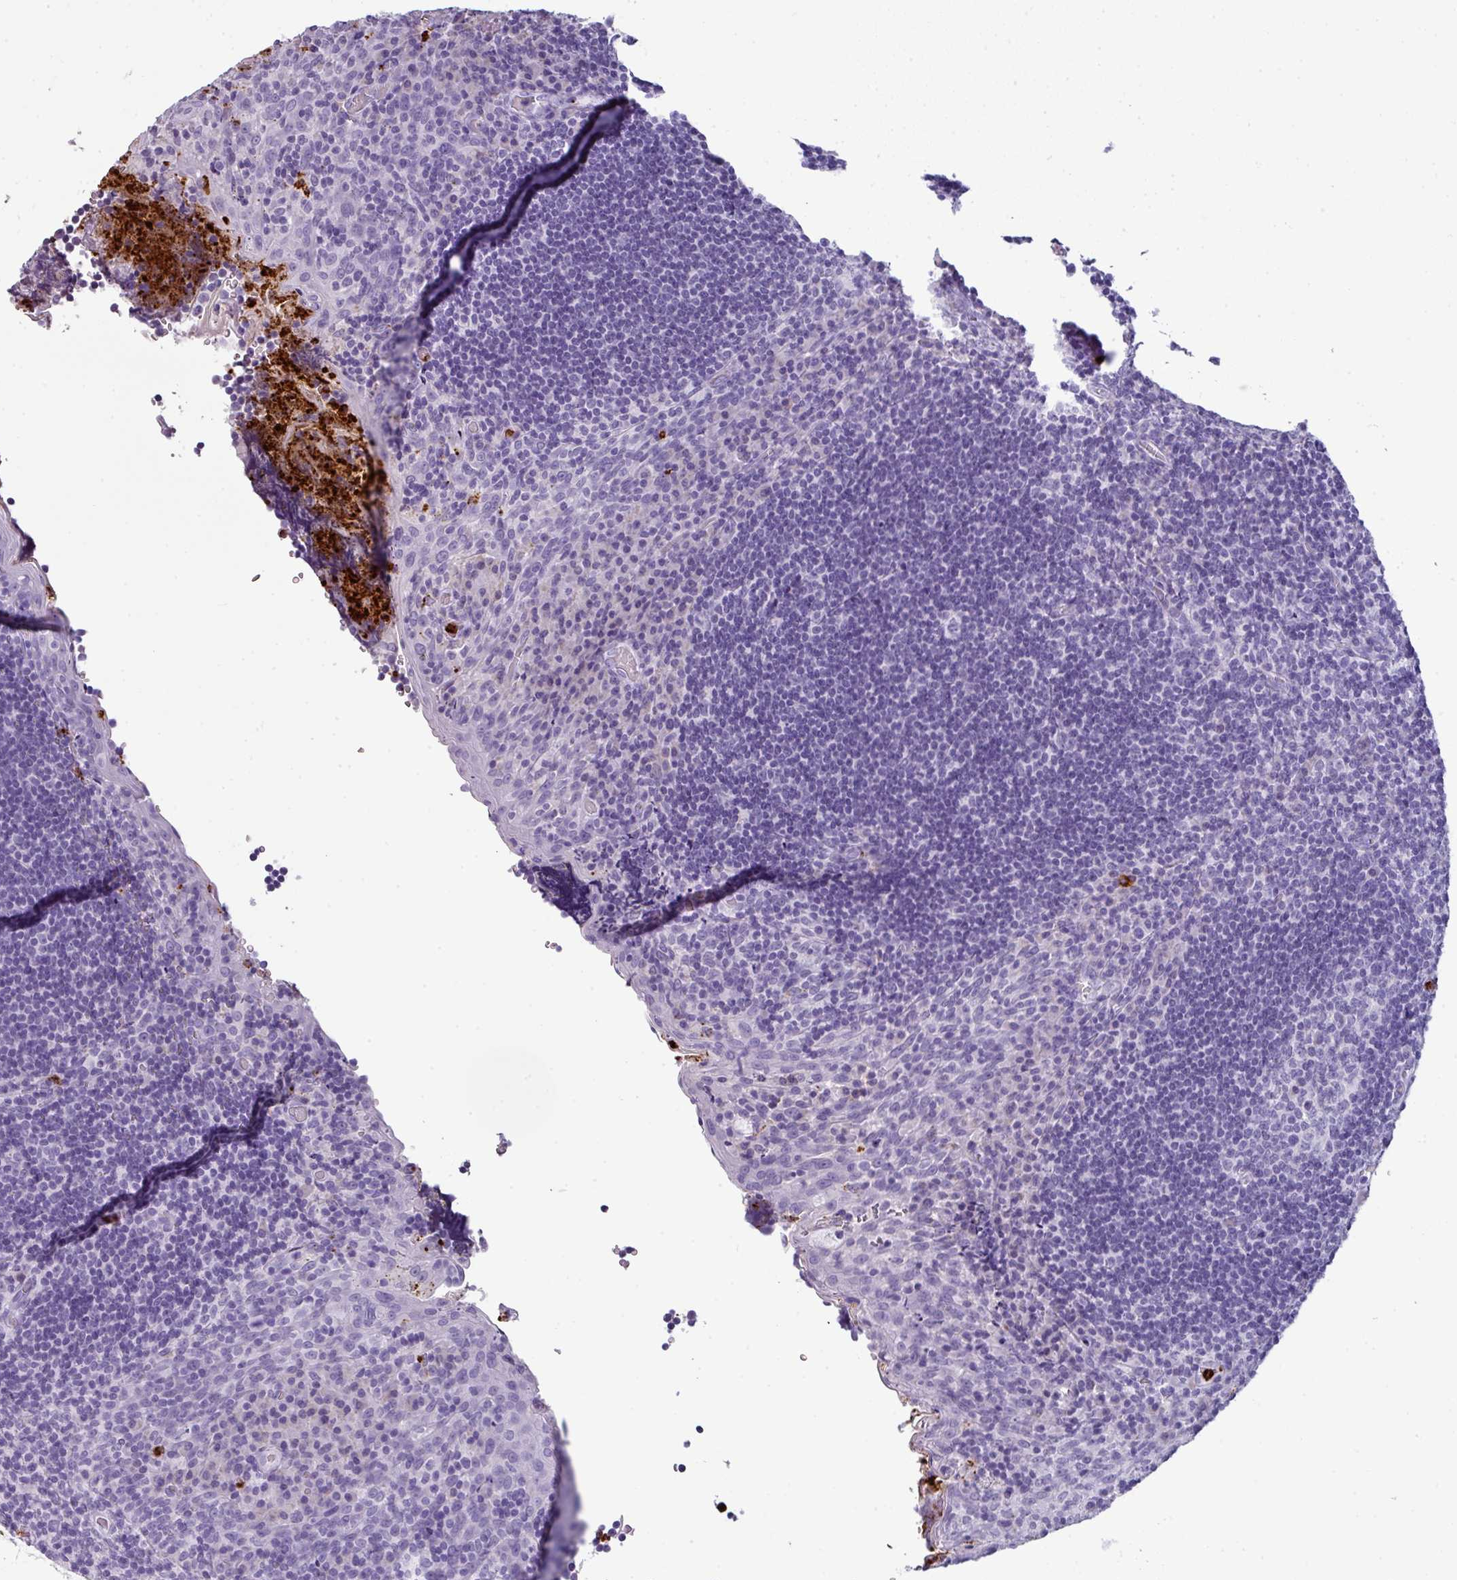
{"staining": {"intensity": "negative", "quantity": "none", "location": "none"}, "tissue": "tonsil", "cell_type": "Germinal center cells", "image_type": "normal", "snomed": [{"axis": "morphology", "description": "Normal tissue, NOS"}, {"axis": "topography", "description": "Tonsil"}], "caption": "An image of tonsil stained for a protein exhibits no brown staining in germinal center cells. (DAB (3,3'-diaminobenzidine) IHC, high magnification).", "gene": "CTSG", "patient": {"sex": "male", "age": 17}}